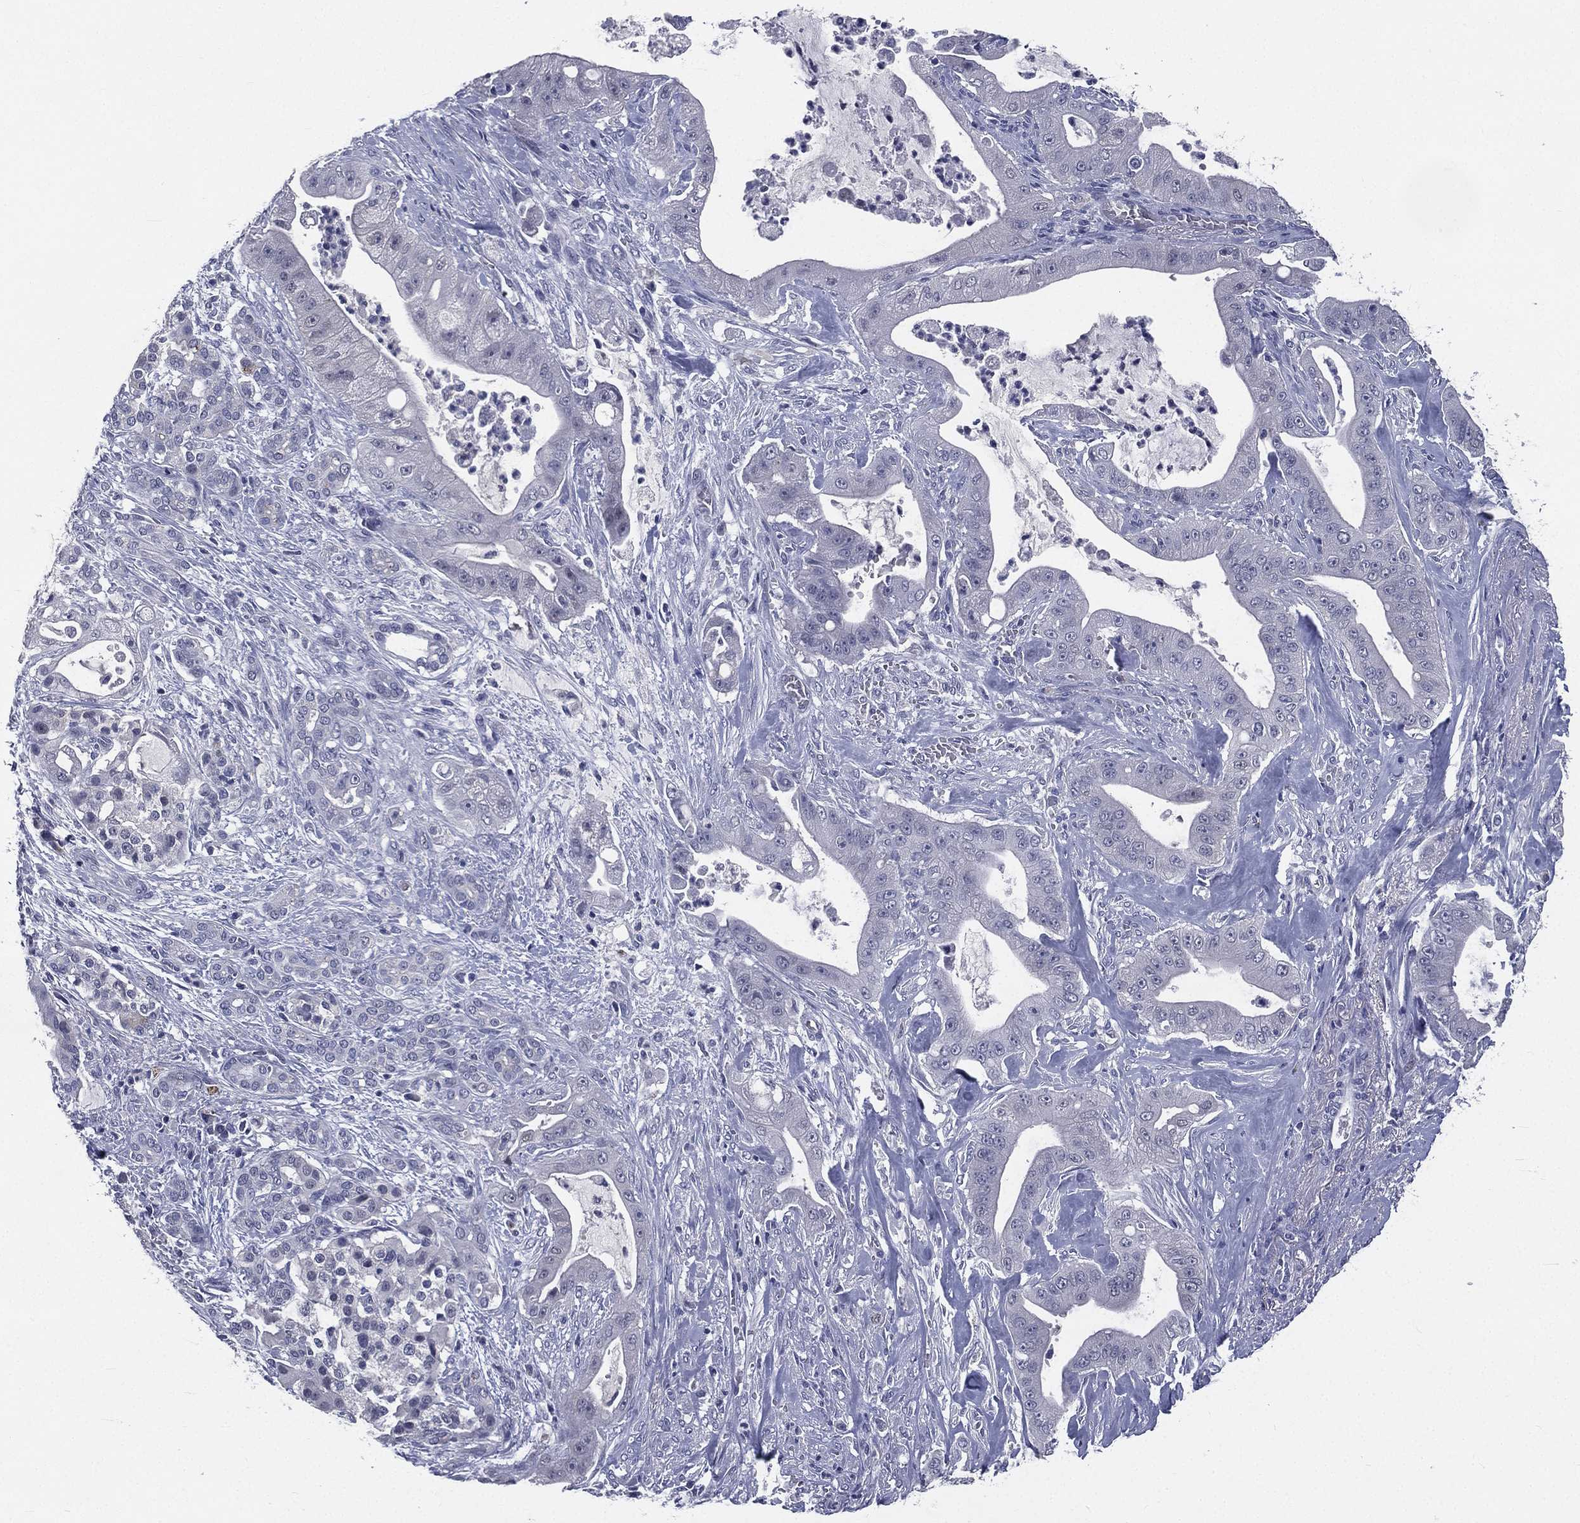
{"staining": {"intensity": "negative", "quantity": "none", "location": "none"}, "tissue": "pancreatic cancer", "cell_type": "Tumor cells", "image_type": "cancer", "snomed": [{"axis": "morphology", "description": "Normal tissue, NOS"}, {"axis": "morphology", "description": "Inflammation, NOS"}, {"axis": "morphology", "description": "Adenocarcinoma, NOS"}, {"axis": "topography", "description": "Pancreas"}], "caption": "Protein analysis of adenocarcinoma (pancreatic) reveals no significant staining in tumor cells.", "gene": "IFT27", "patient": {"sex": "male", "age": 57}}